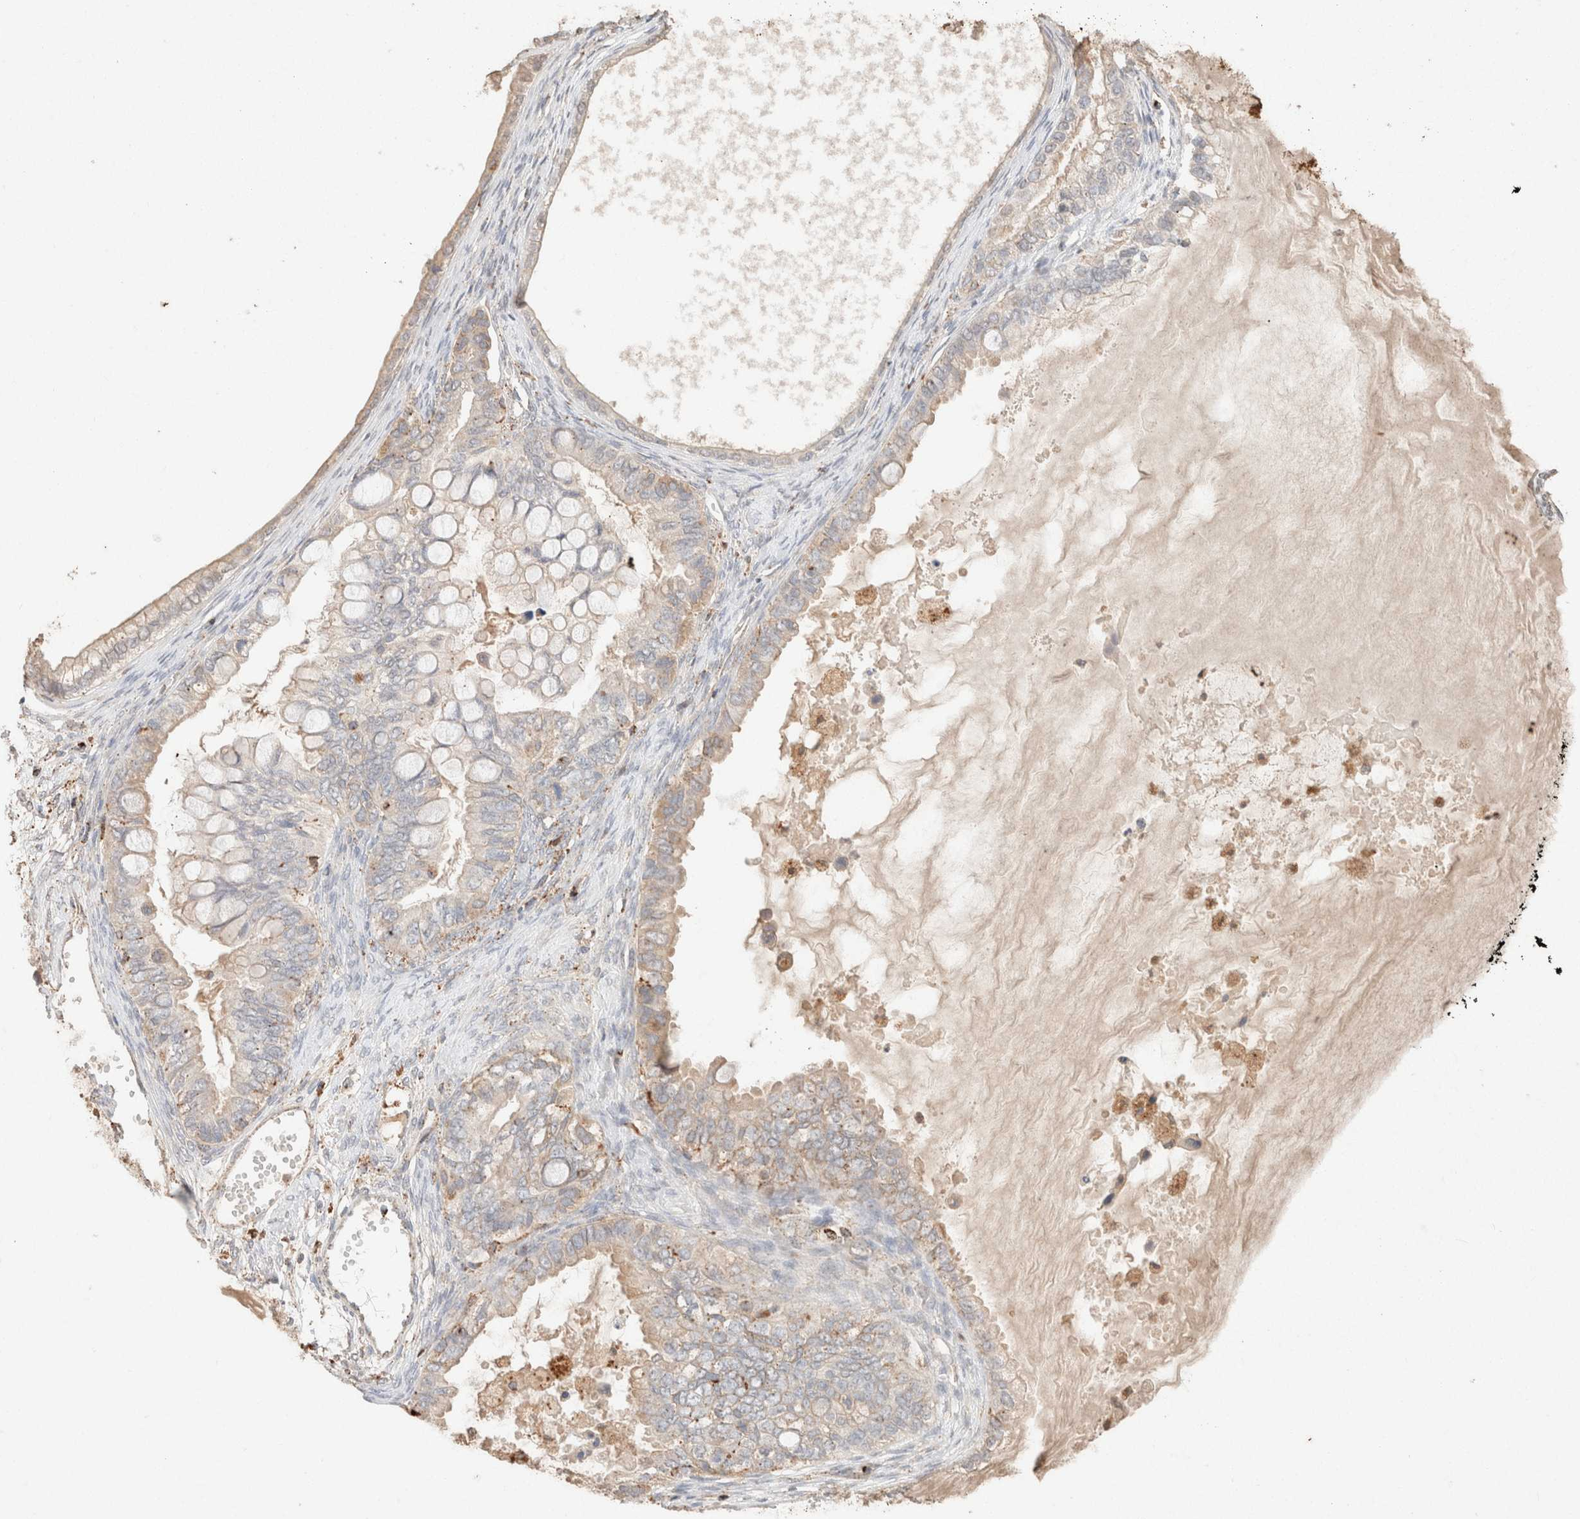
{"staining": {"intensity": "weak", "quantity": "<25%", "location": "cytoplasmic/membranous"}, "tissue": "ovarian cancer", "cell_type": "Tumor cells", "image_type": "cancer", "snomed": [{"axis": "morphology", "description": "Cystadenocarcinoma, mucinous, NOS"}, {"axis": "topography", "description": "Ovary"}], "caption": "Human ovarian cancer stained for a protein using immunohistochemistry (IHC) shows no expression in tumor cells.", "gene": "CTSC", "patient": {"sex": "female", "age": 80}}